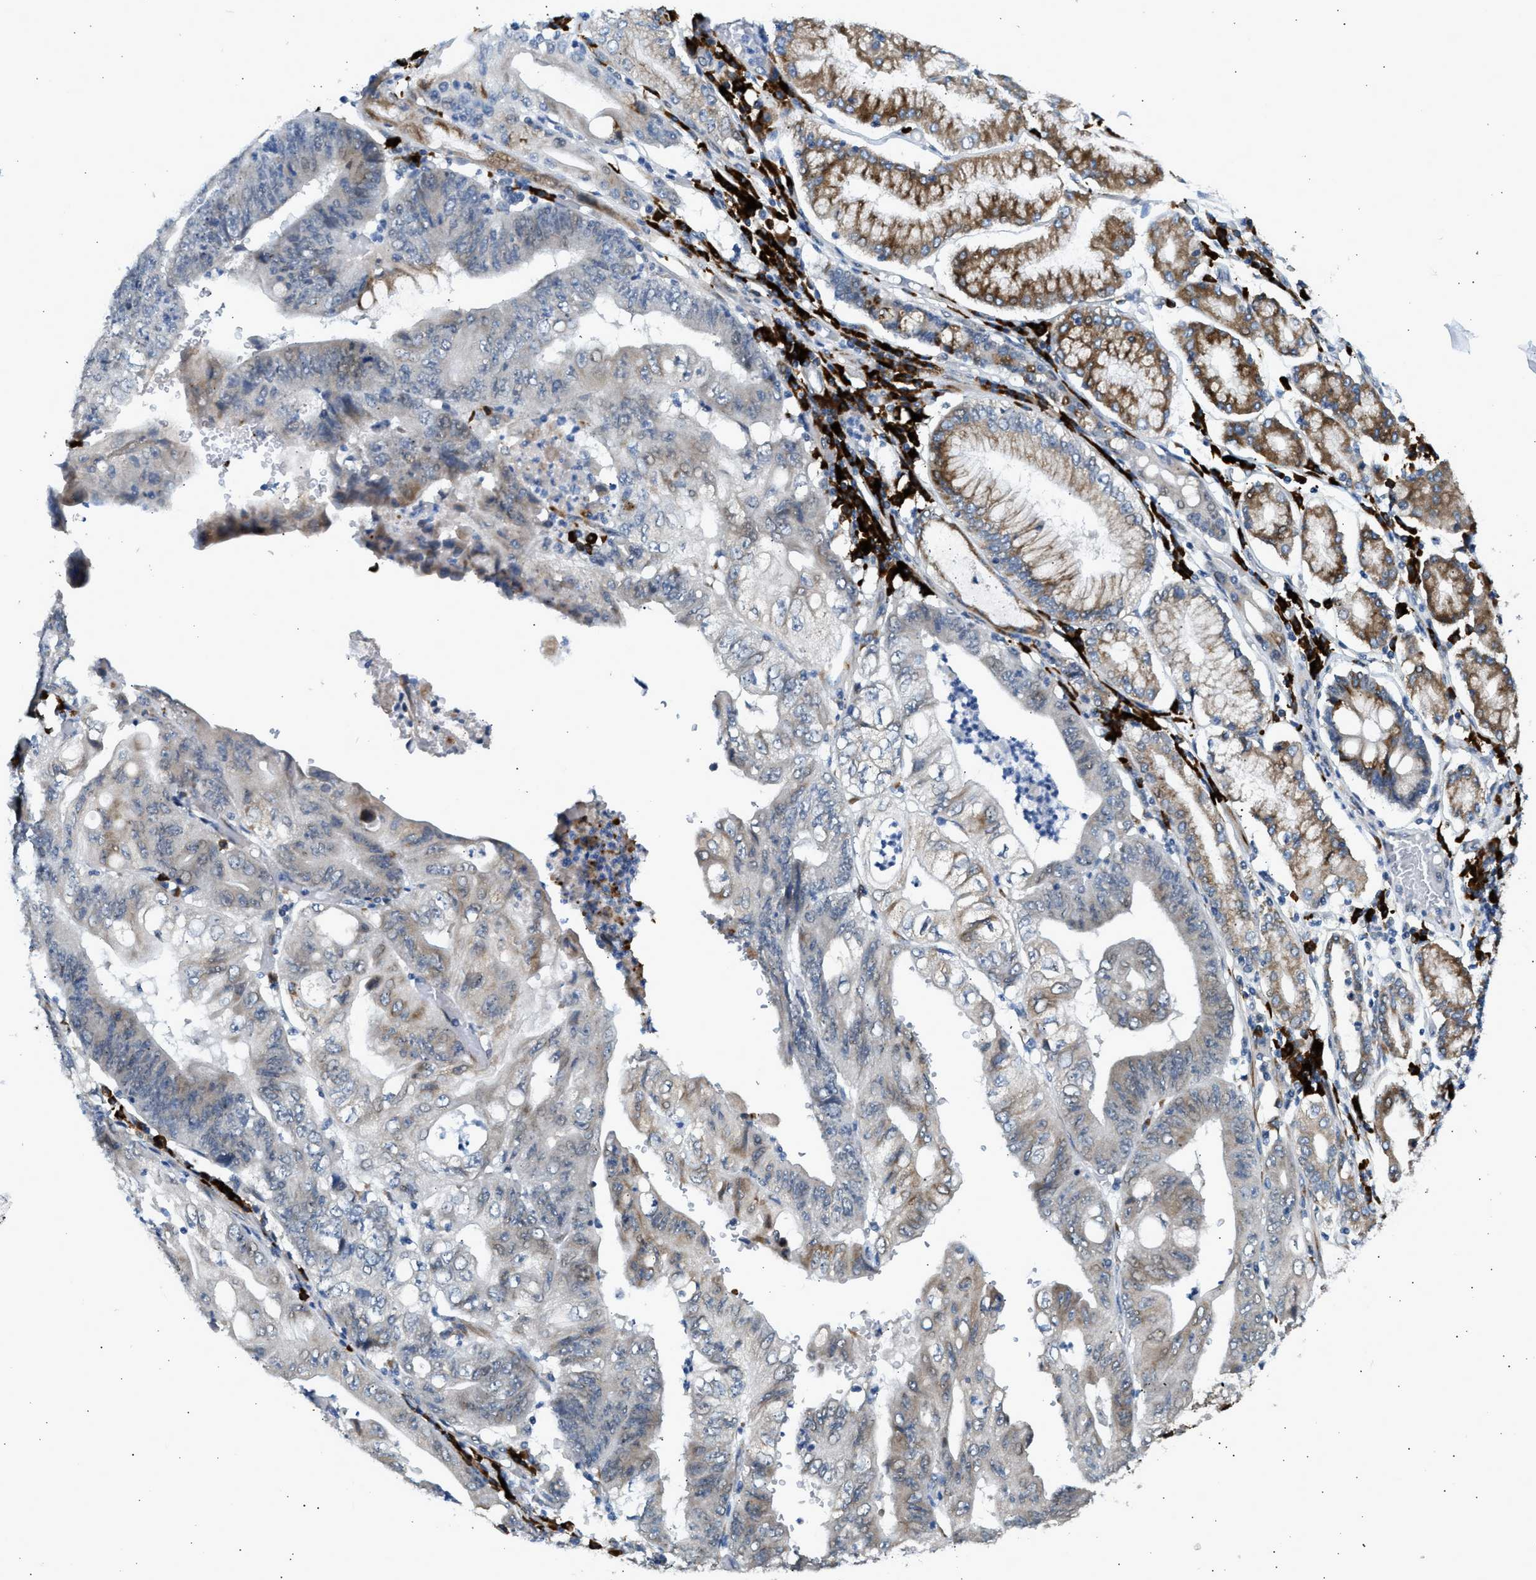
{"staining": {"intensity": "moderate", "quantity": "25%-75%", "location": "cytoplasmic/membranous"}, "tissue": "stomach cancer", "cell_type": "Tumor cells", "image_type": "cancer", "snomed": [{"axis": "morphology", "description": "Adenocarcinoma, NOS"}, {"axis": "topography", "description": "Stomach"}], "caption": "The immunohistochemical stain labels moderate cytoplasmic/membranous expression in tumor cells of stomach adenocarcinoma tissue.", "gene": "KCNC2", "patient": {"sex": "female", "age": 73}}